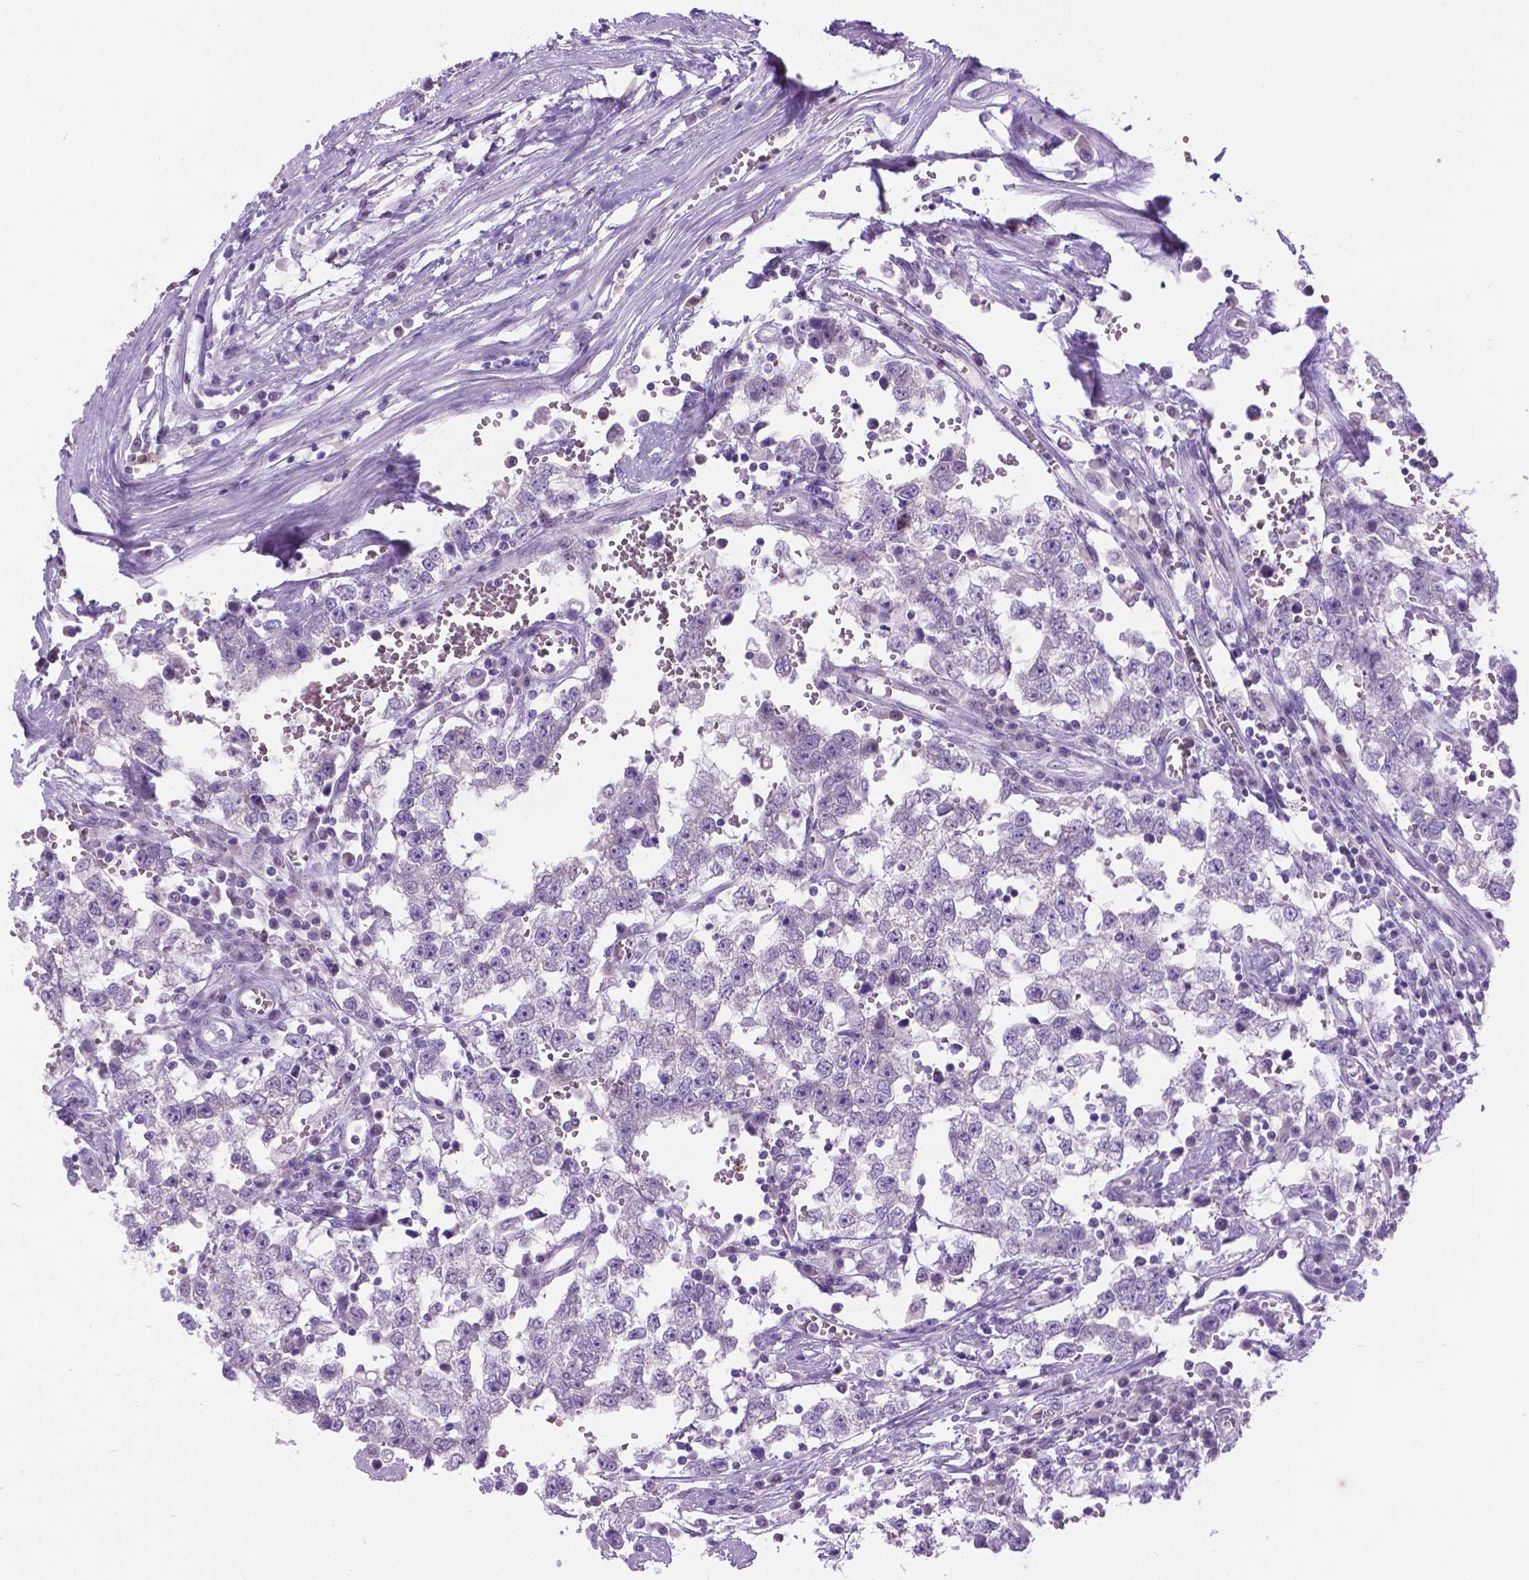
{"staining": {"intensity": "negative", "quantity": "none", "location": "none"}, "tissue": "testis cancer", "cell_type": "Tumor cells", "image_type": "cancer", "snomed": [{"axis": "morphology", "description": "Normal tissue, NOS"}, {"axis": "morphology", "description": "Seminoma, NOS"}, {"axis": "topography", "description": "Testis"}, {"axis": "topography", "description": "Epididymis"}], "caption": "Tumor cells are negative for brown protein staining in seminoma (testis).", "gene": "APCDD1L", "patient": {"sex": "male", "age": 34}}